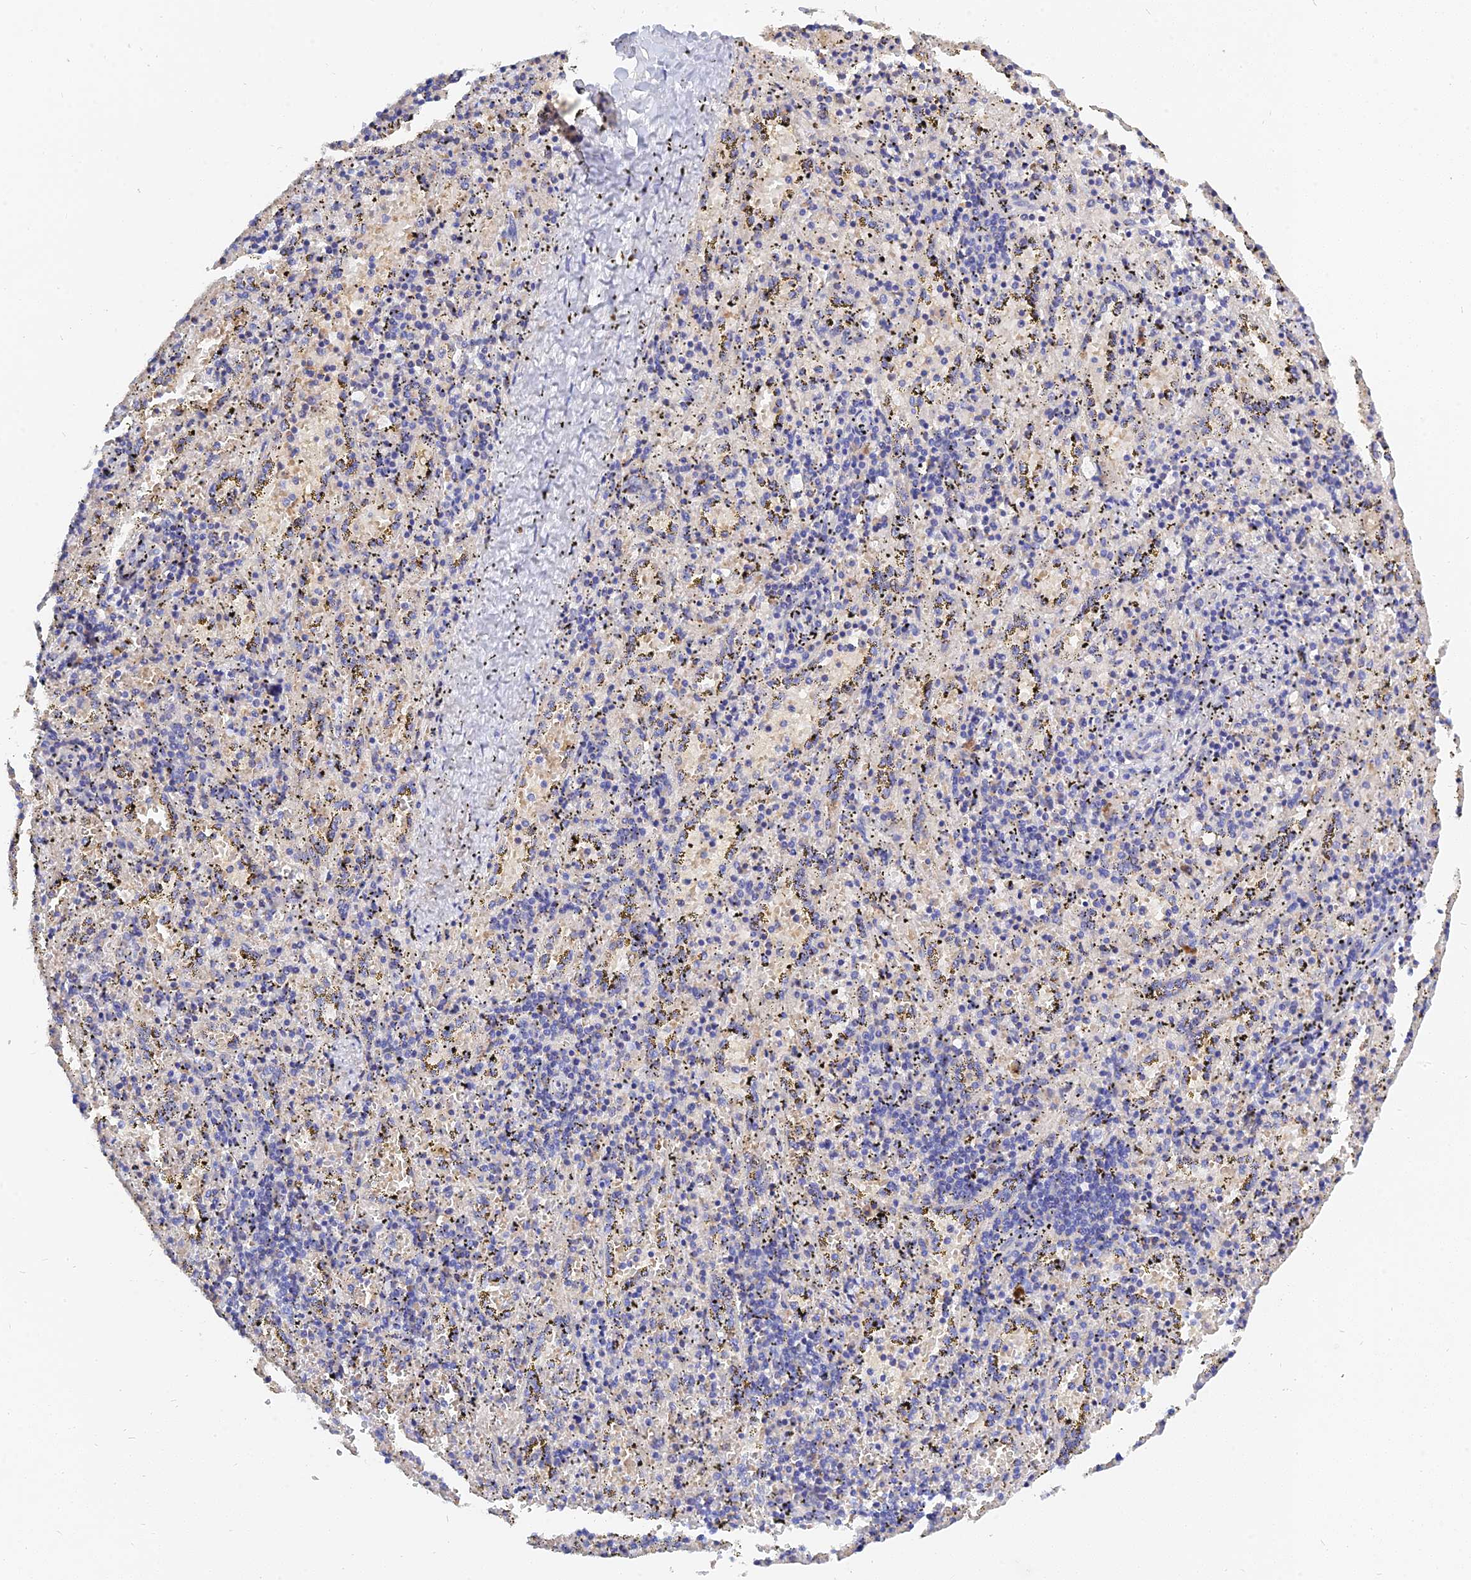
{"staining": {"intensity": "negative", "quantity": "none", "location": "none"}, "tissue": "spleen", "cell_type": "Cells in red pulp", "image_type": "normal", "snomed": [{"axis": "morphology", "description": "Normal tissue, NOS"}, {"axis": "topography", "description": "Spleen"}], "caption": "Immunohistochemistry of unremarkable spleen reveals no positivity in cells in red pulp.", "gene": "MRPL35", "patient": {"sex": "male", "age": 11}}